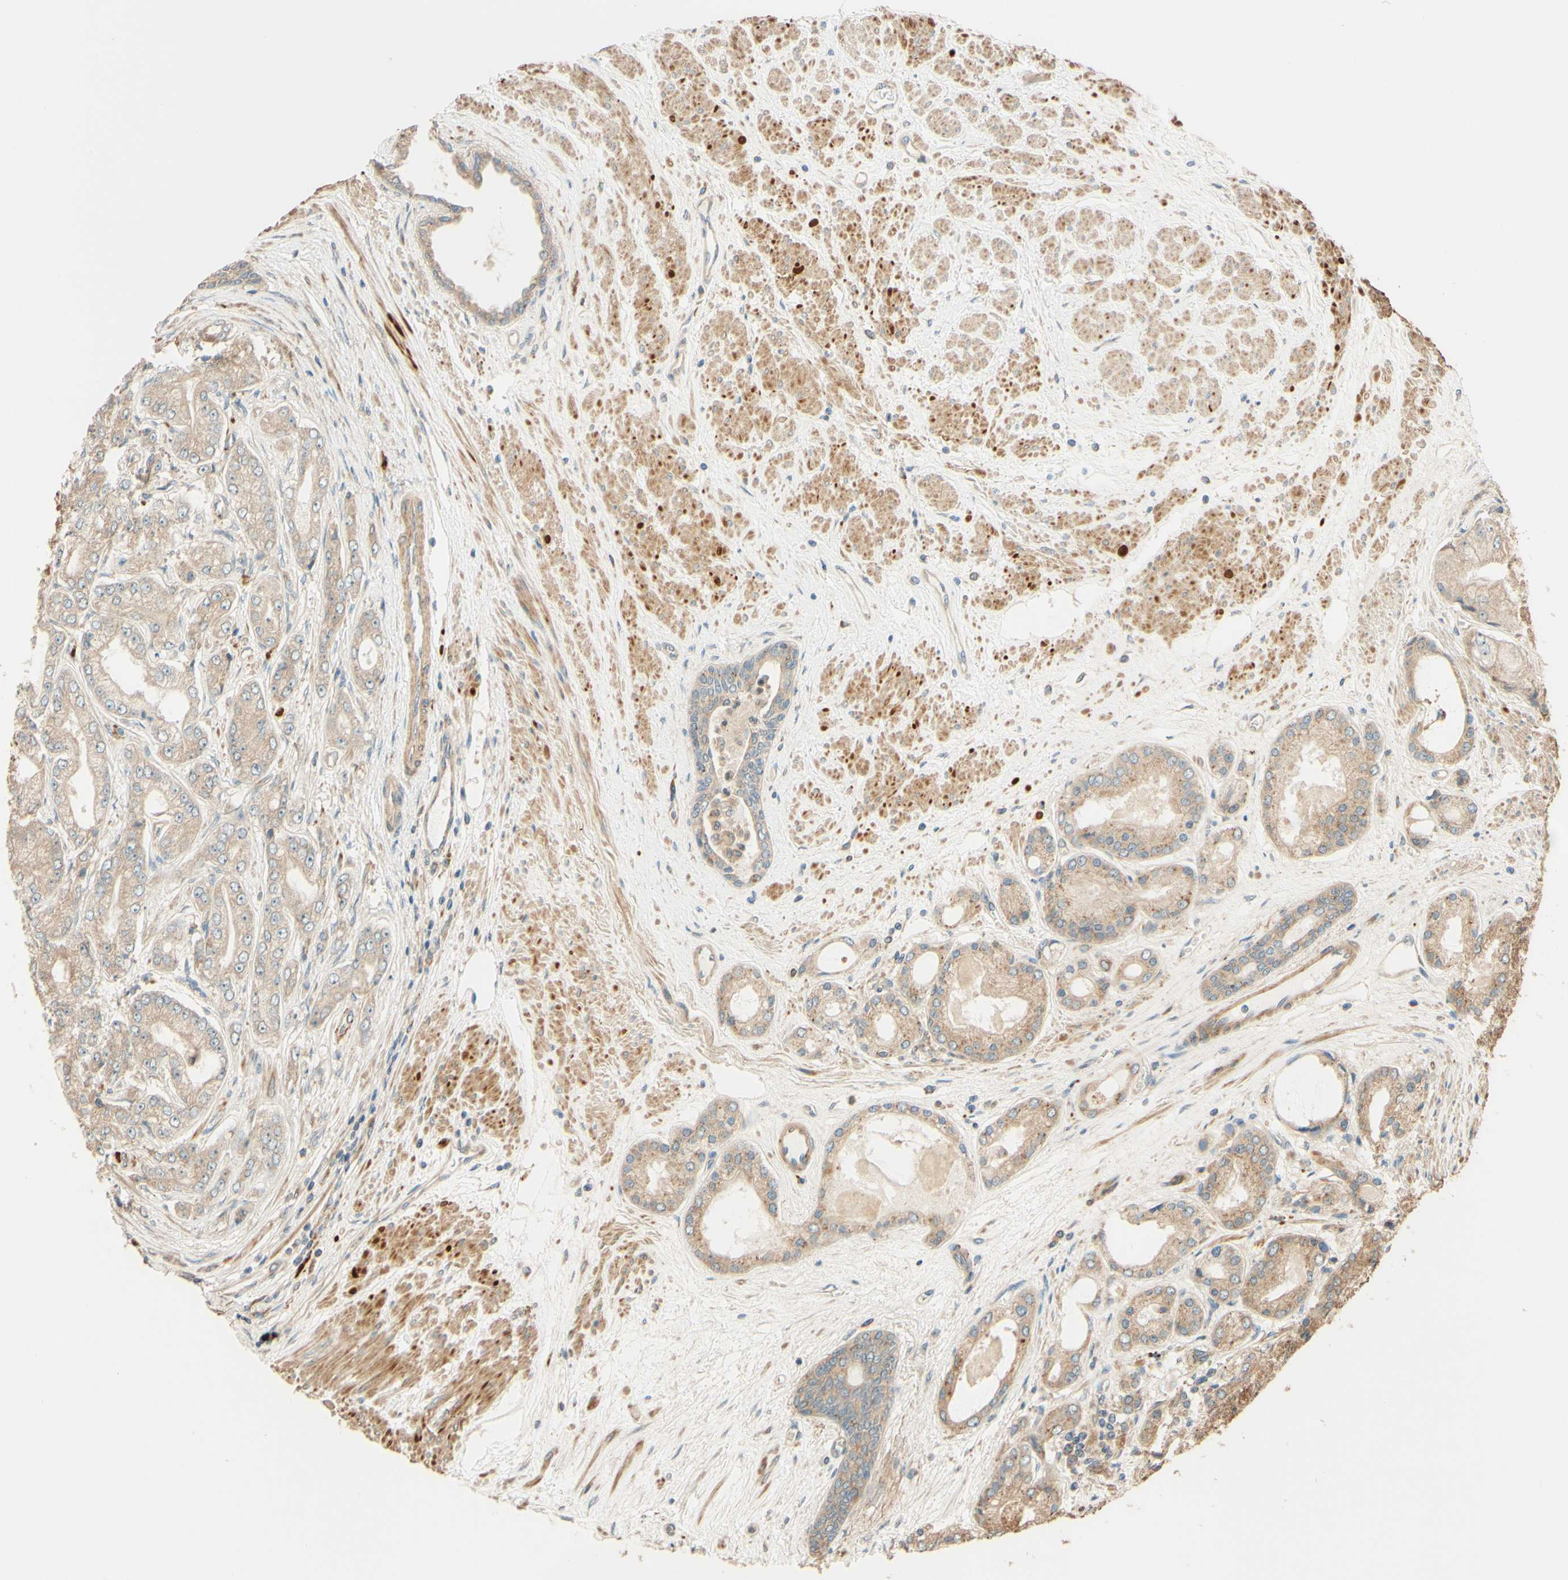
{"staining": {"intensity": "weak", "quantity": ">75%", "location": "cytoplasmic/membranous"}, "tissue": "prostate cancer", "cell_type": "Tumor cells", "image_type": "cancer", "snomed": [{"axis": "morphology", "description": "Adenocarcinoma, High grade"}, {"axis": "topography", "description": "Prostate"}], "caption": "Human prostate adenocarcinoma (high-grade) stained with a protein marker reveals weak staining in tumor cells.", "gene": "RNF19A", "patient": {"sex": "male", "age": 59}}